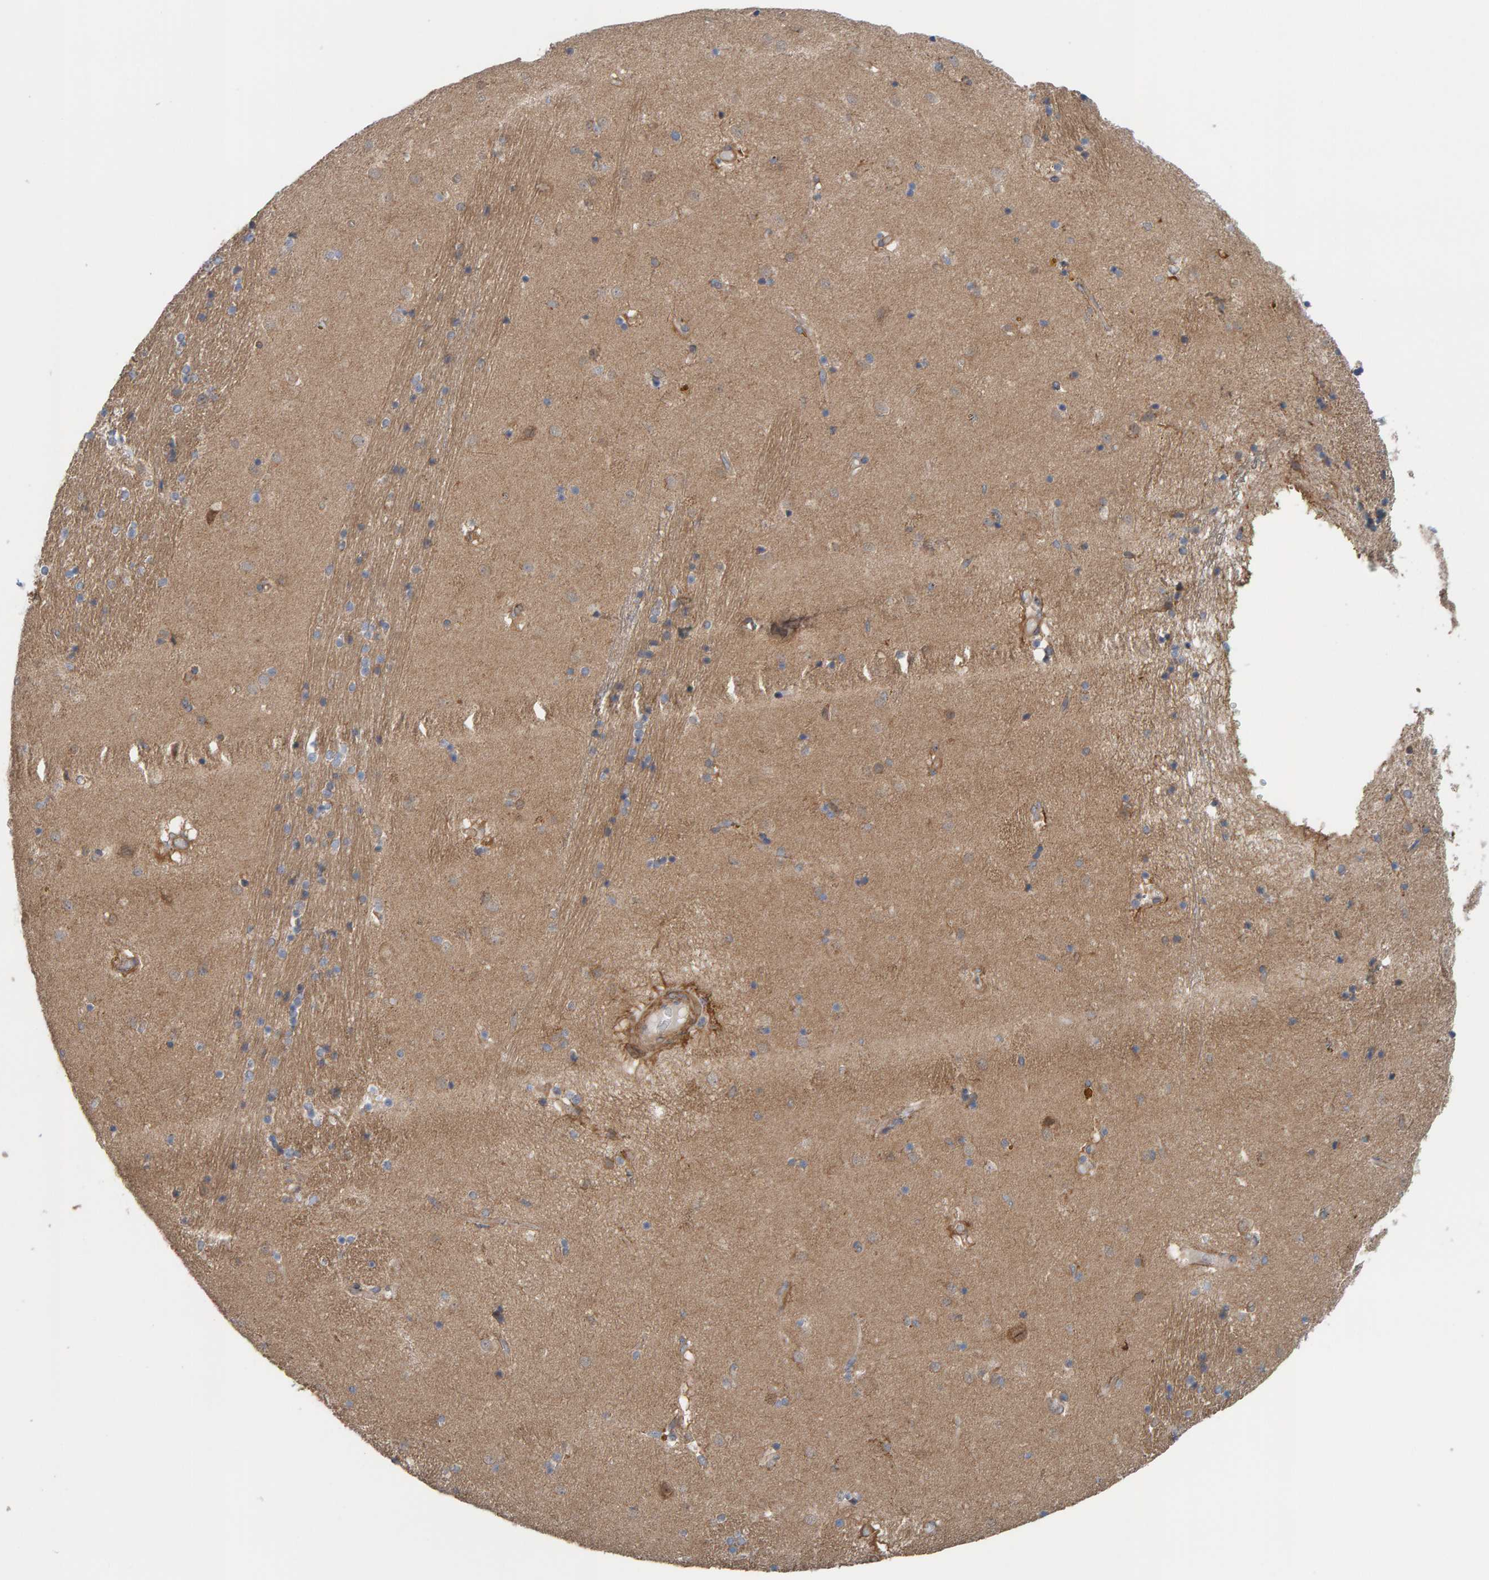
{"staining": {"intensity": "moderate", "quantity": "<25%", "location": "cytoplasmic/membranous"}, "tissue": "caudate", "cell_type": "Glial cells", "image_type": "normal", "snomed": [{"axis": "morphology", "description": "Normal tissue, NOS"}, {"axis": "topography", "description": "Lateral ventricle wall"}], "caption": "Caudate stained with DAB (3,3'-diaminobenzidine) IHC shows low levels of moderate cytoplasmic/membranous staining in about <25% of glial cells. (DAB (3,3'-diaminobenzidine) = brown stain, brightfield microscopy at high magnification).", "gene": "UBAP1", "patient": {"sex": "male", "age": 70}}